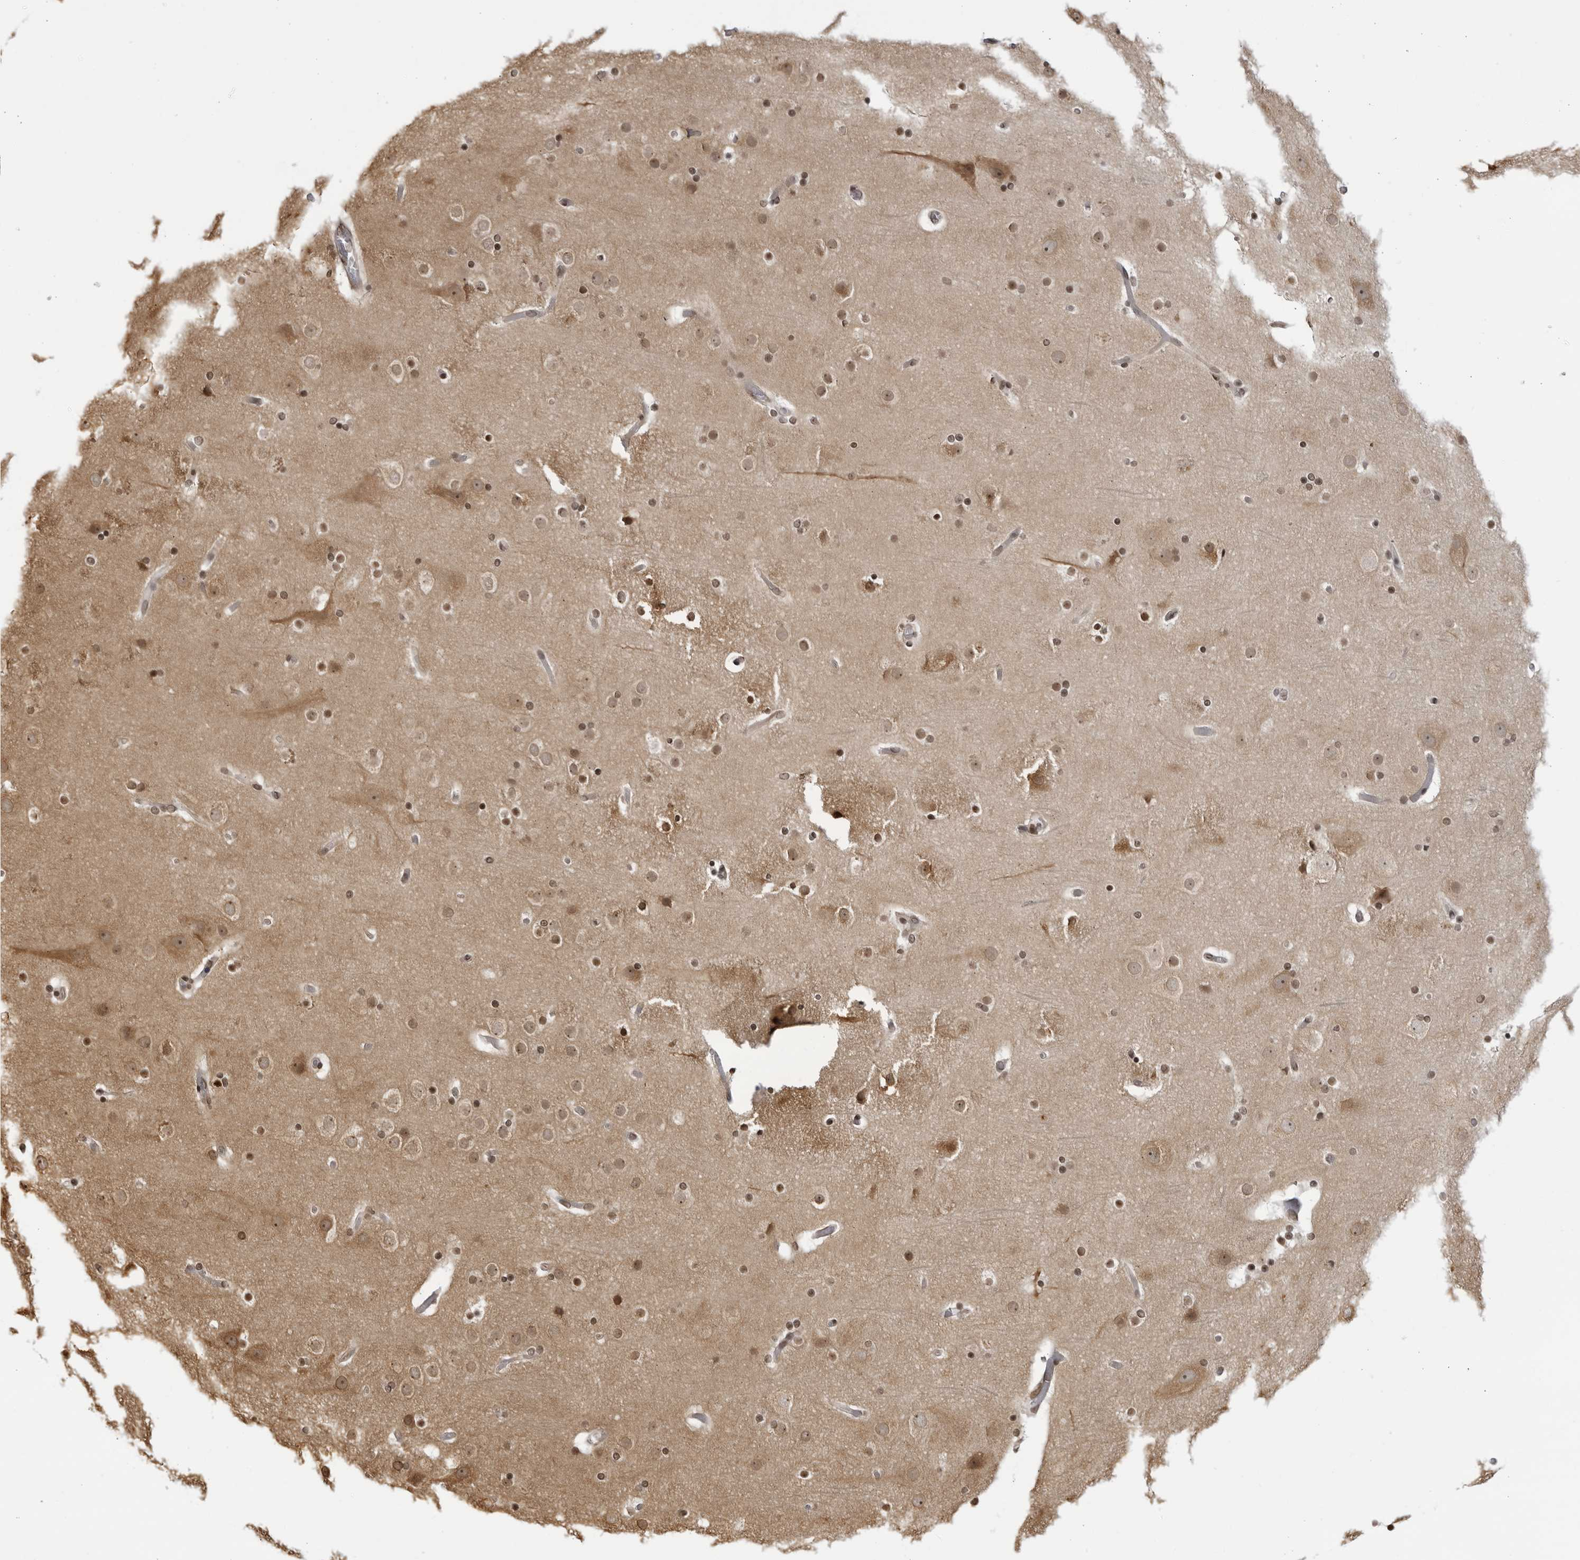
{"staining": {"intensity": "weak", "quantity": ">75%", "location": "nuclear"}, "tissue": "cerebral cortex", "cell_type": "Endothelial cells", "image_type": "normal", "snomed": [{"axis": "morphology", "description": "Normal tissue, NOS"}, {"axis": "topography", "description": "Cerebral cortex"}], "caption": "Immunohistochemical staining of unremarkable human cerebral cortex displays weak nuclear protein positivity in approximately >75% of endothelial cells. Immunohistochemistry stains the protein of interest in brown and the nuclei are stained blue.", "gene": "RASGEF1C", "patient": {"sex": "male", "age": 57}}